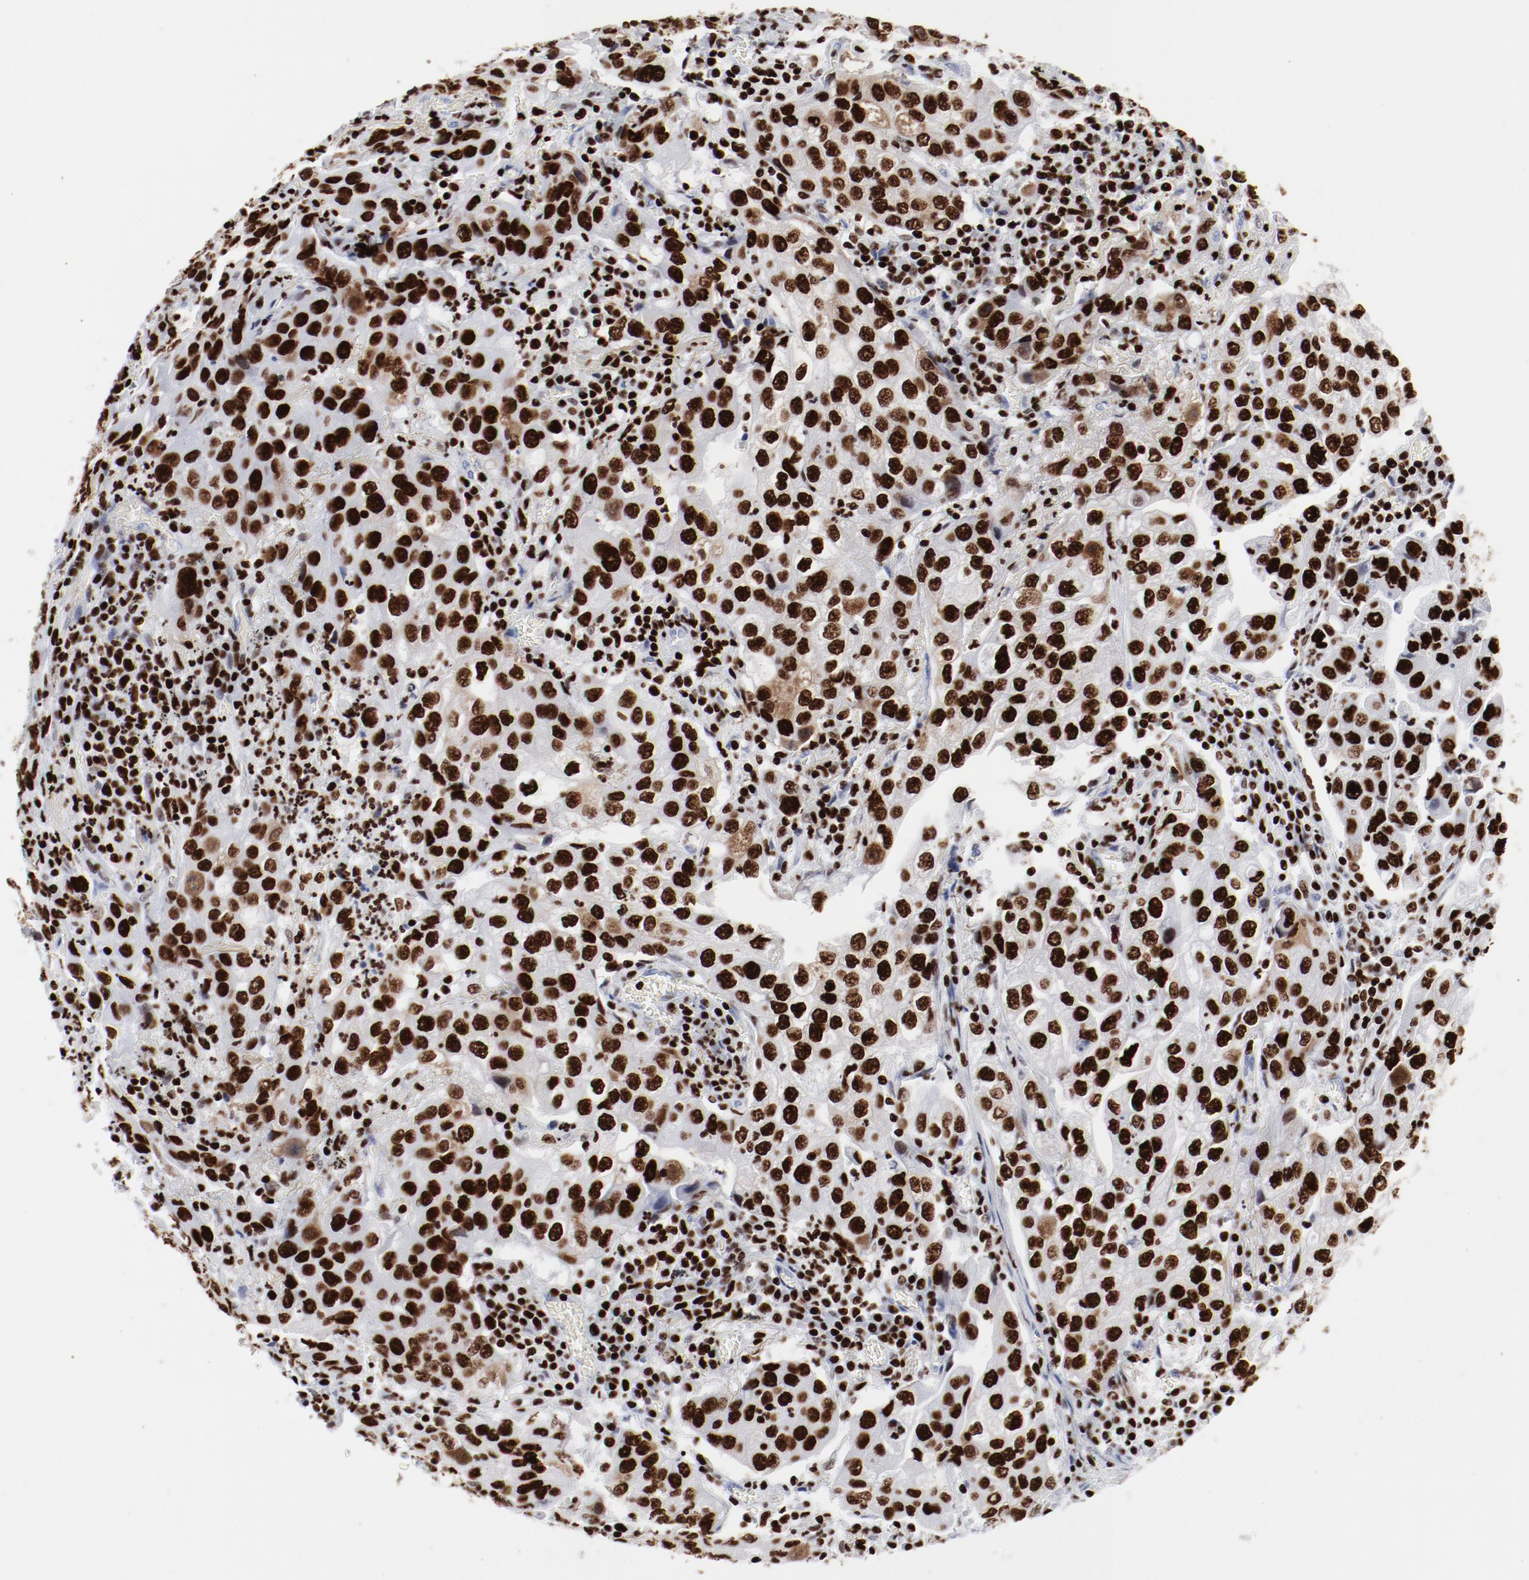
{"staining": {"intensity": "strong", "quantity": ">75%", "location": "nuclear"}, "tissue": "lung cancer", "cell_type": "Tumor cells", "image_type": "cancer", "snomed": [{"axis": "morphology", "description": "Squamous cell carcinoma, NOS"}, {"axis": "topography", "description": "Lung"}], "caption": "Lung squamous cell carcinoma stained with IHC displays strong nuclear positivity in approximately >75% of tumor cells.", "gene": "SMARCC2", "patient": {"sex": "male", "age": 64}}